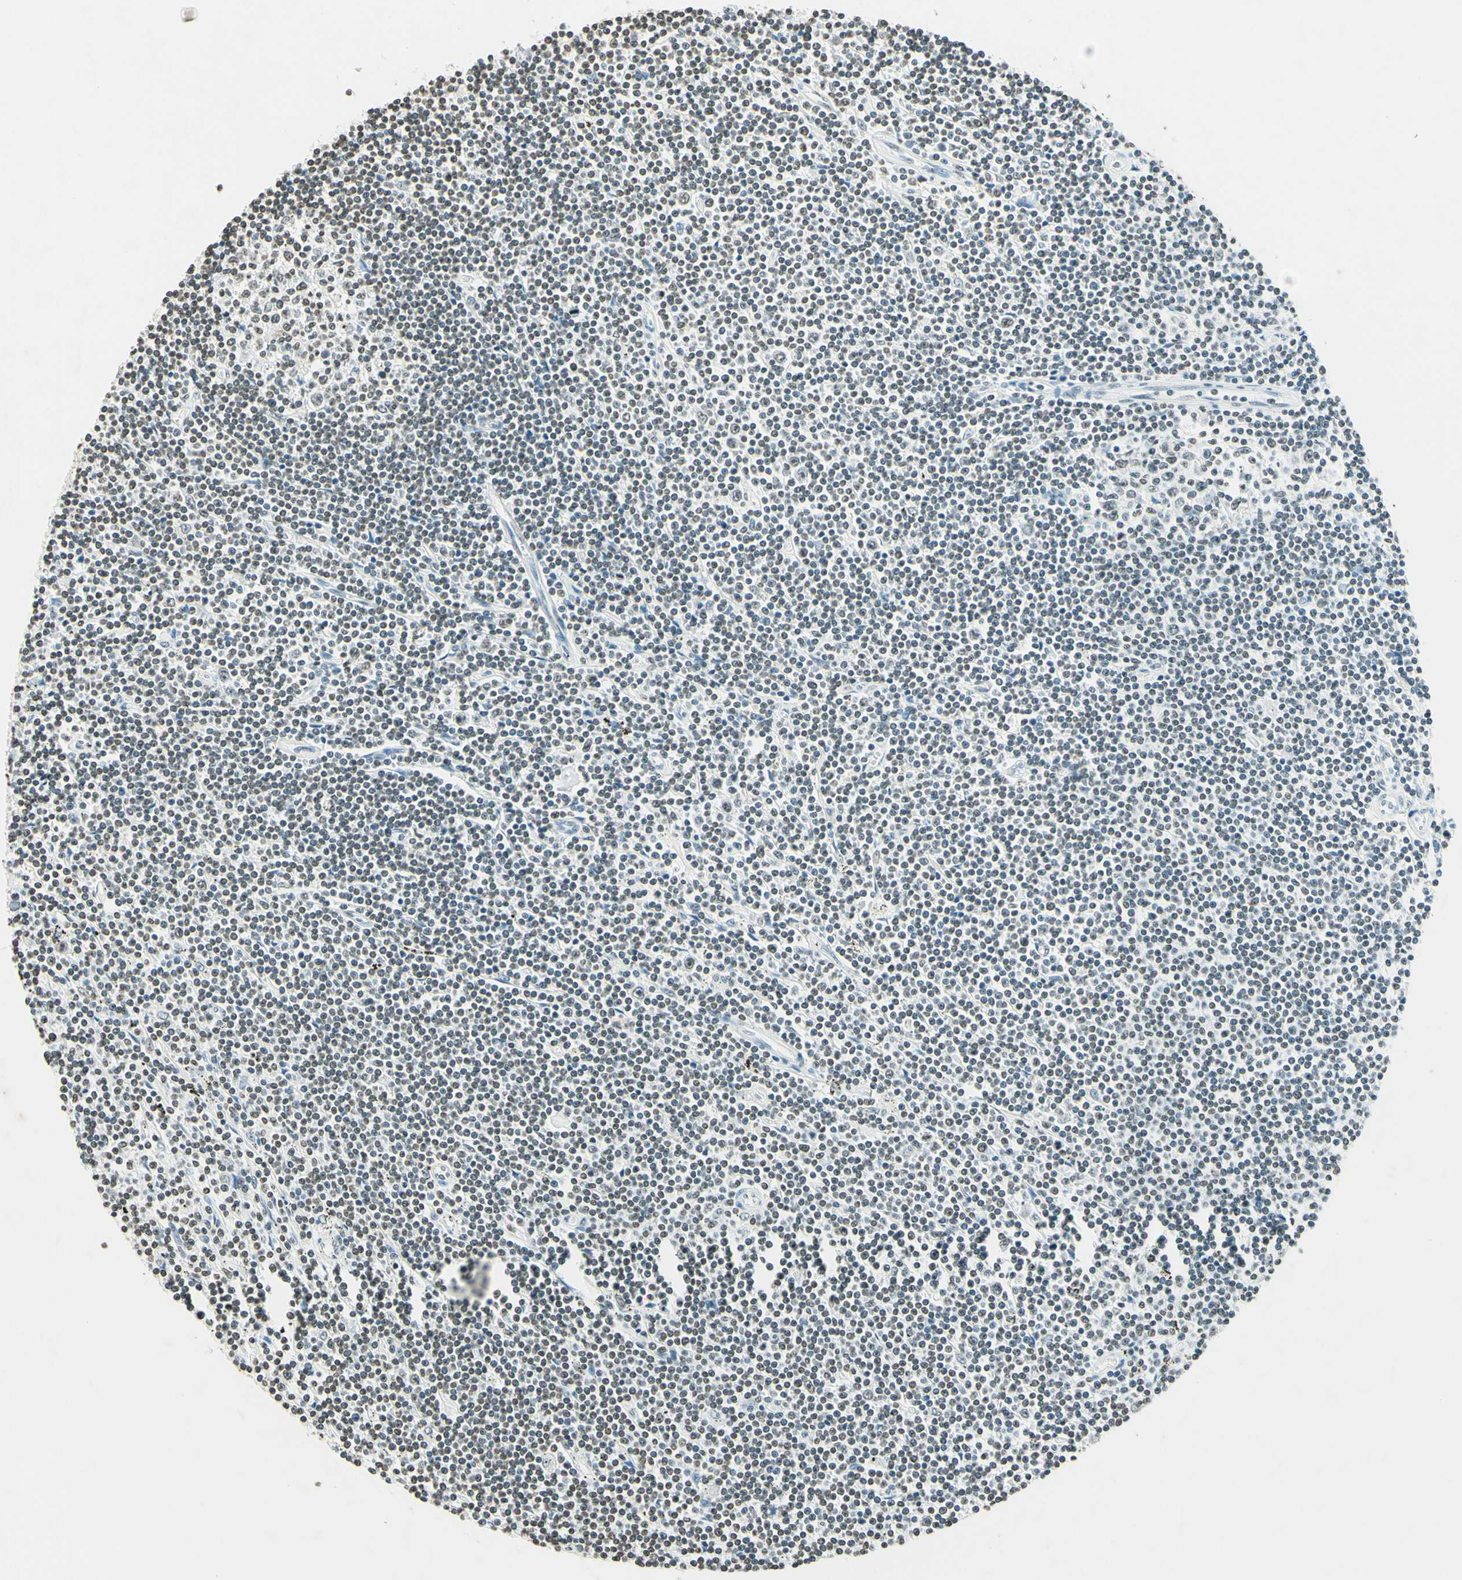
{"staining": {"intensity": "weak", "quantity": "25%-75%", "location": "nuclear"}, "tissue": "lymphoma", "cell_type": "Tumor cells", "image_type": "cancer", "snomed": [{"axis": "morphology", "description": "Malignant lymphoma, non-Hodgkin's type, Low grade"}, {"axis": "topography", "description": "Spleen"}], "caption": "Protein expression analysis of low-grade malignant lymphoma, non-Hodgkin's type exhibits weak nuclear staining in about 25%-75% of tumor cells. (brown staining indicates protein expression, while blue staining denotes nuclei).", "gene": "MSH2", "patient": {"sex": "male", "age": 76}}